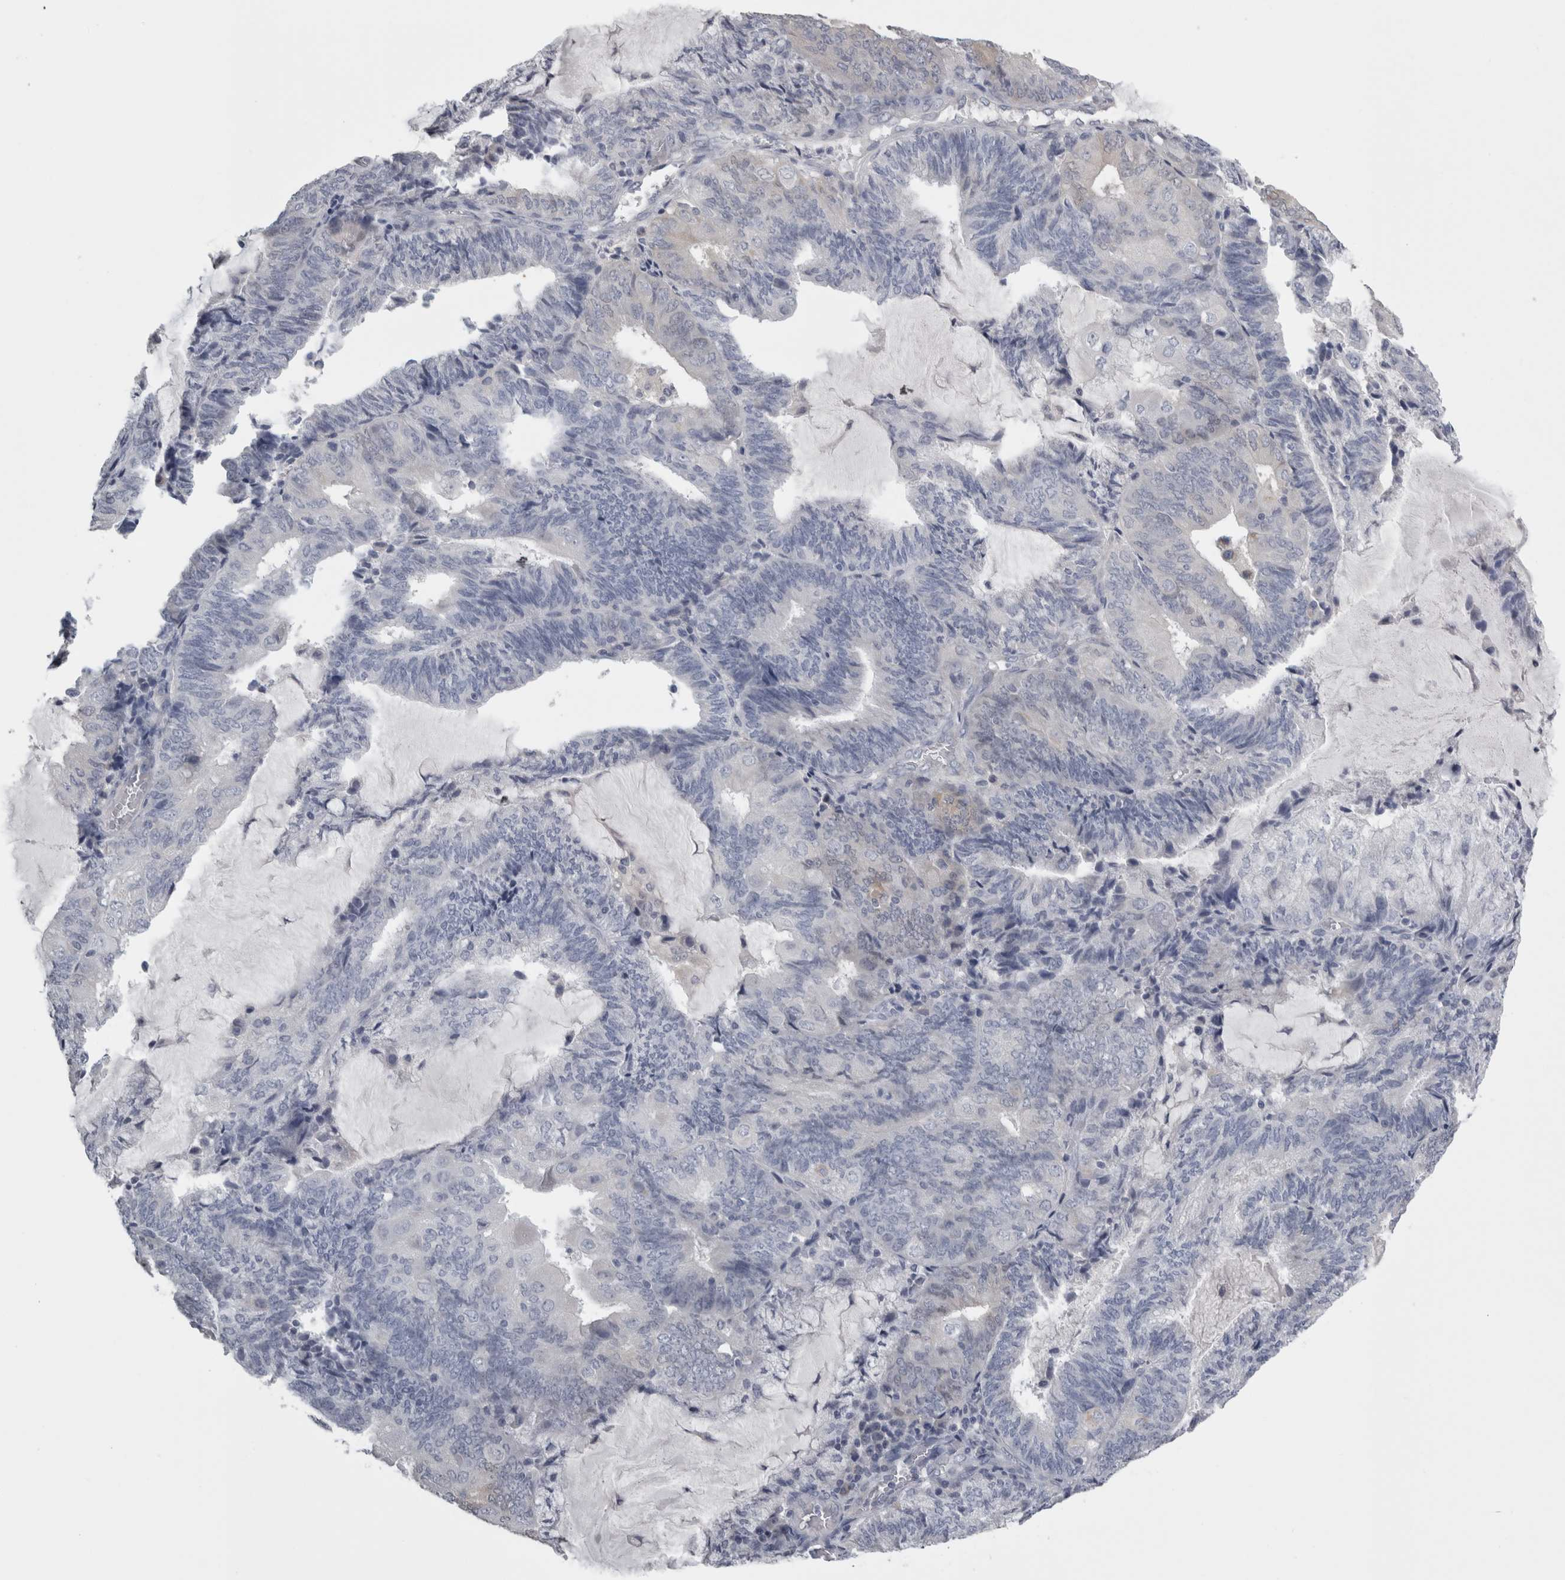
{"staining": {"intensity": "negative", "quantity": "none", "location": "none"}, "tissue": "endometrial cancer", "cell_type": "Tumor cells", "image_type": "cancer", "snomed": [{"axis": "morphology", "description": "Adenocarcinoma, NOS"}, {"axis": "topography", "description": "Endometrium"}], "caption": "The micrograph shows no staining of tumor cells in endometrial cancer.", "gene": "TCAP", "patient": {"sex": "female", "age": 81}}